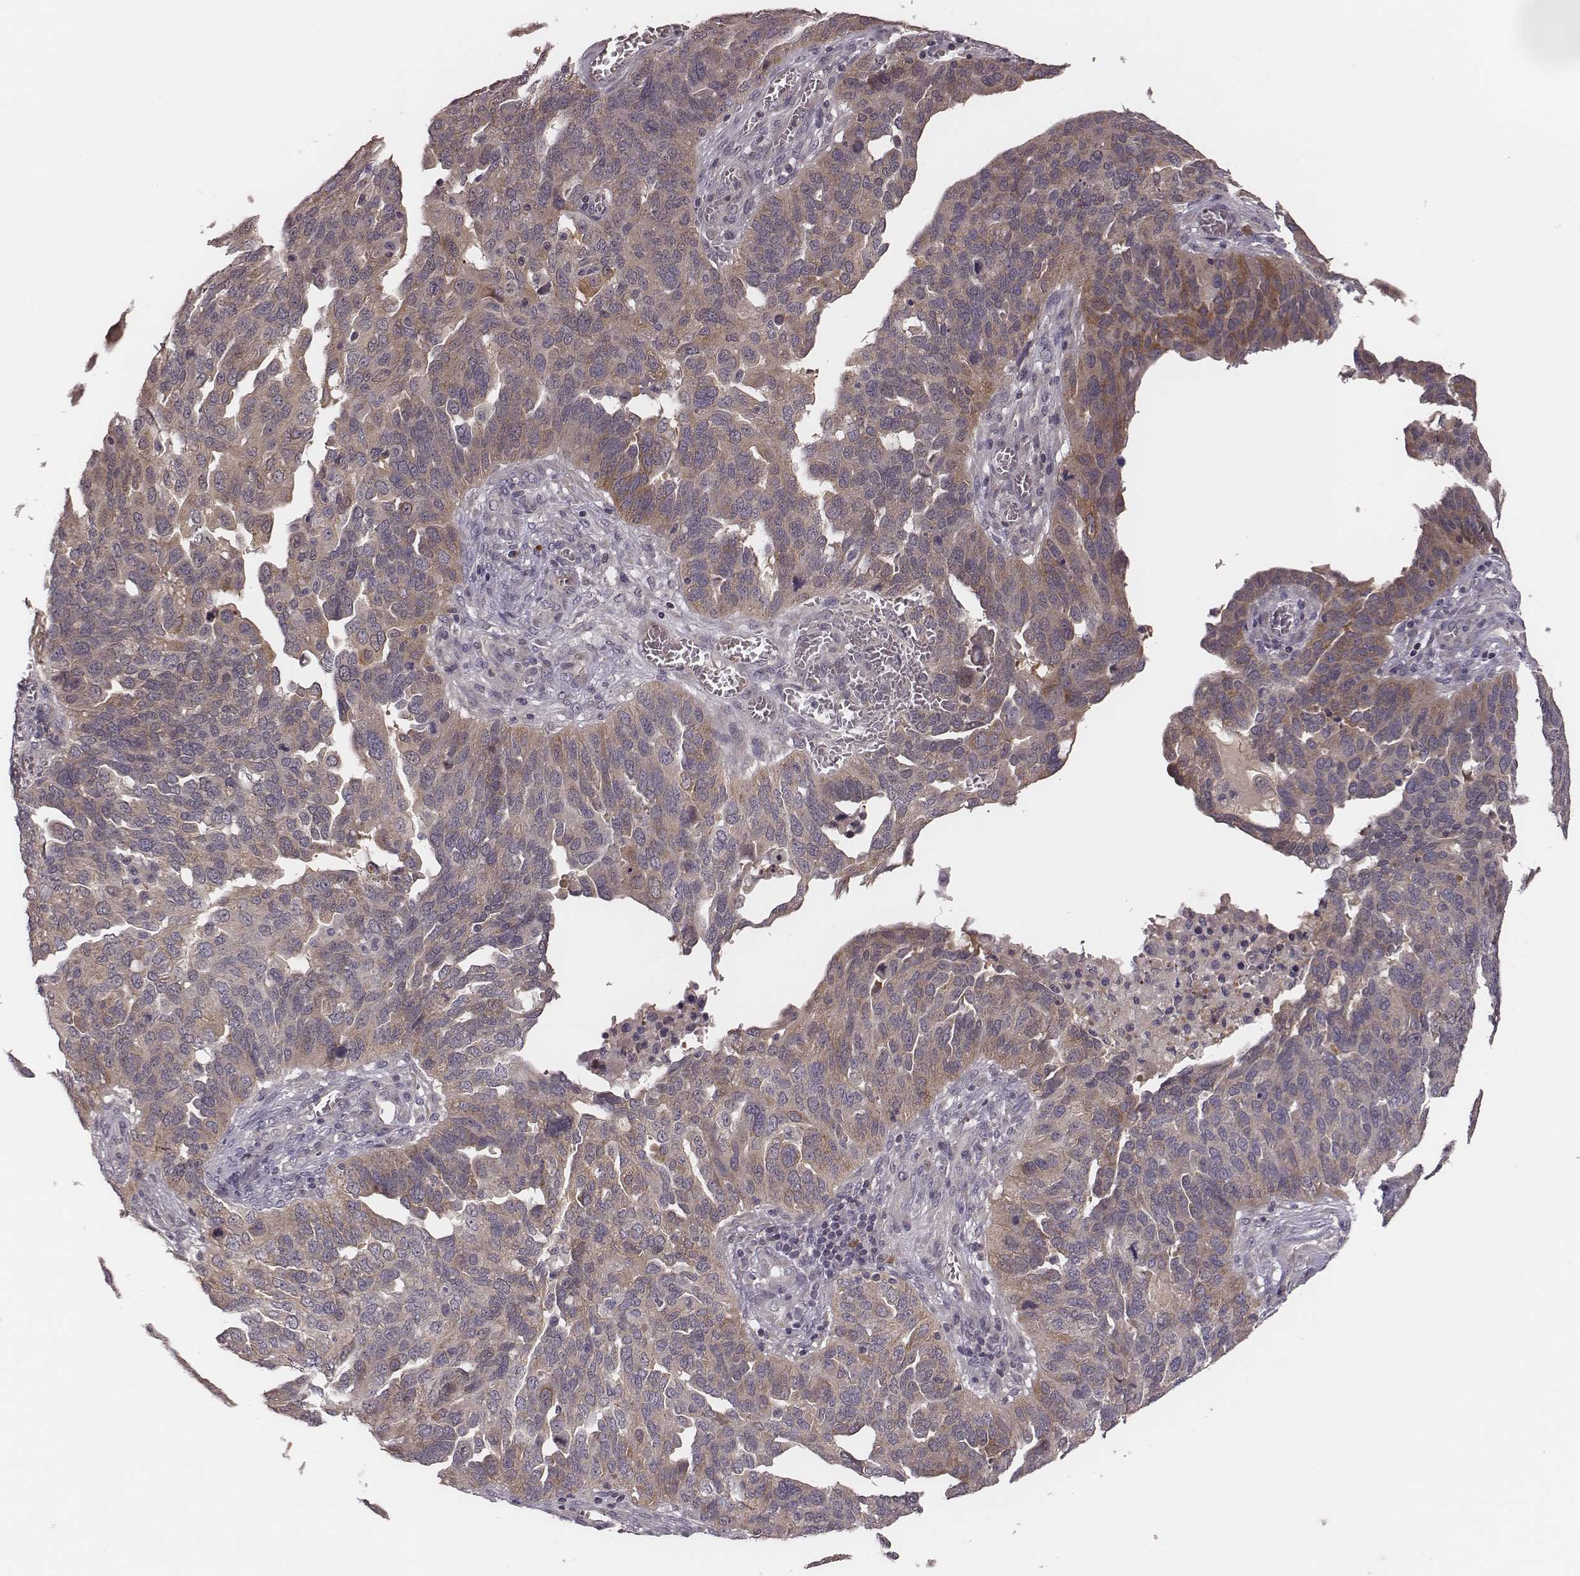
{"staining": {"intensity": "moderate", "quantity": ">75%", "location": "cytoplasmic/membranous"}, "tissue": "ovarian cancer", "cell_type": "Tumor cells", "image_type": "cancer", "snomed": [{"axis": "morphology", "description": "Carcinoma, endometroid"}, {"axis": "topography", "description": "Soft tissue"}, {"axis": "topography", "description": "Ovary"}], "caption": "Protein staining of ovarian cancer (endometroid carcinoma) tissue reveals moderate cytoplasmic/membranous expression in approximately >75% of tumor cells.", "gene": "P2RX5", "patient": {"sex": "female", "age": 52}}